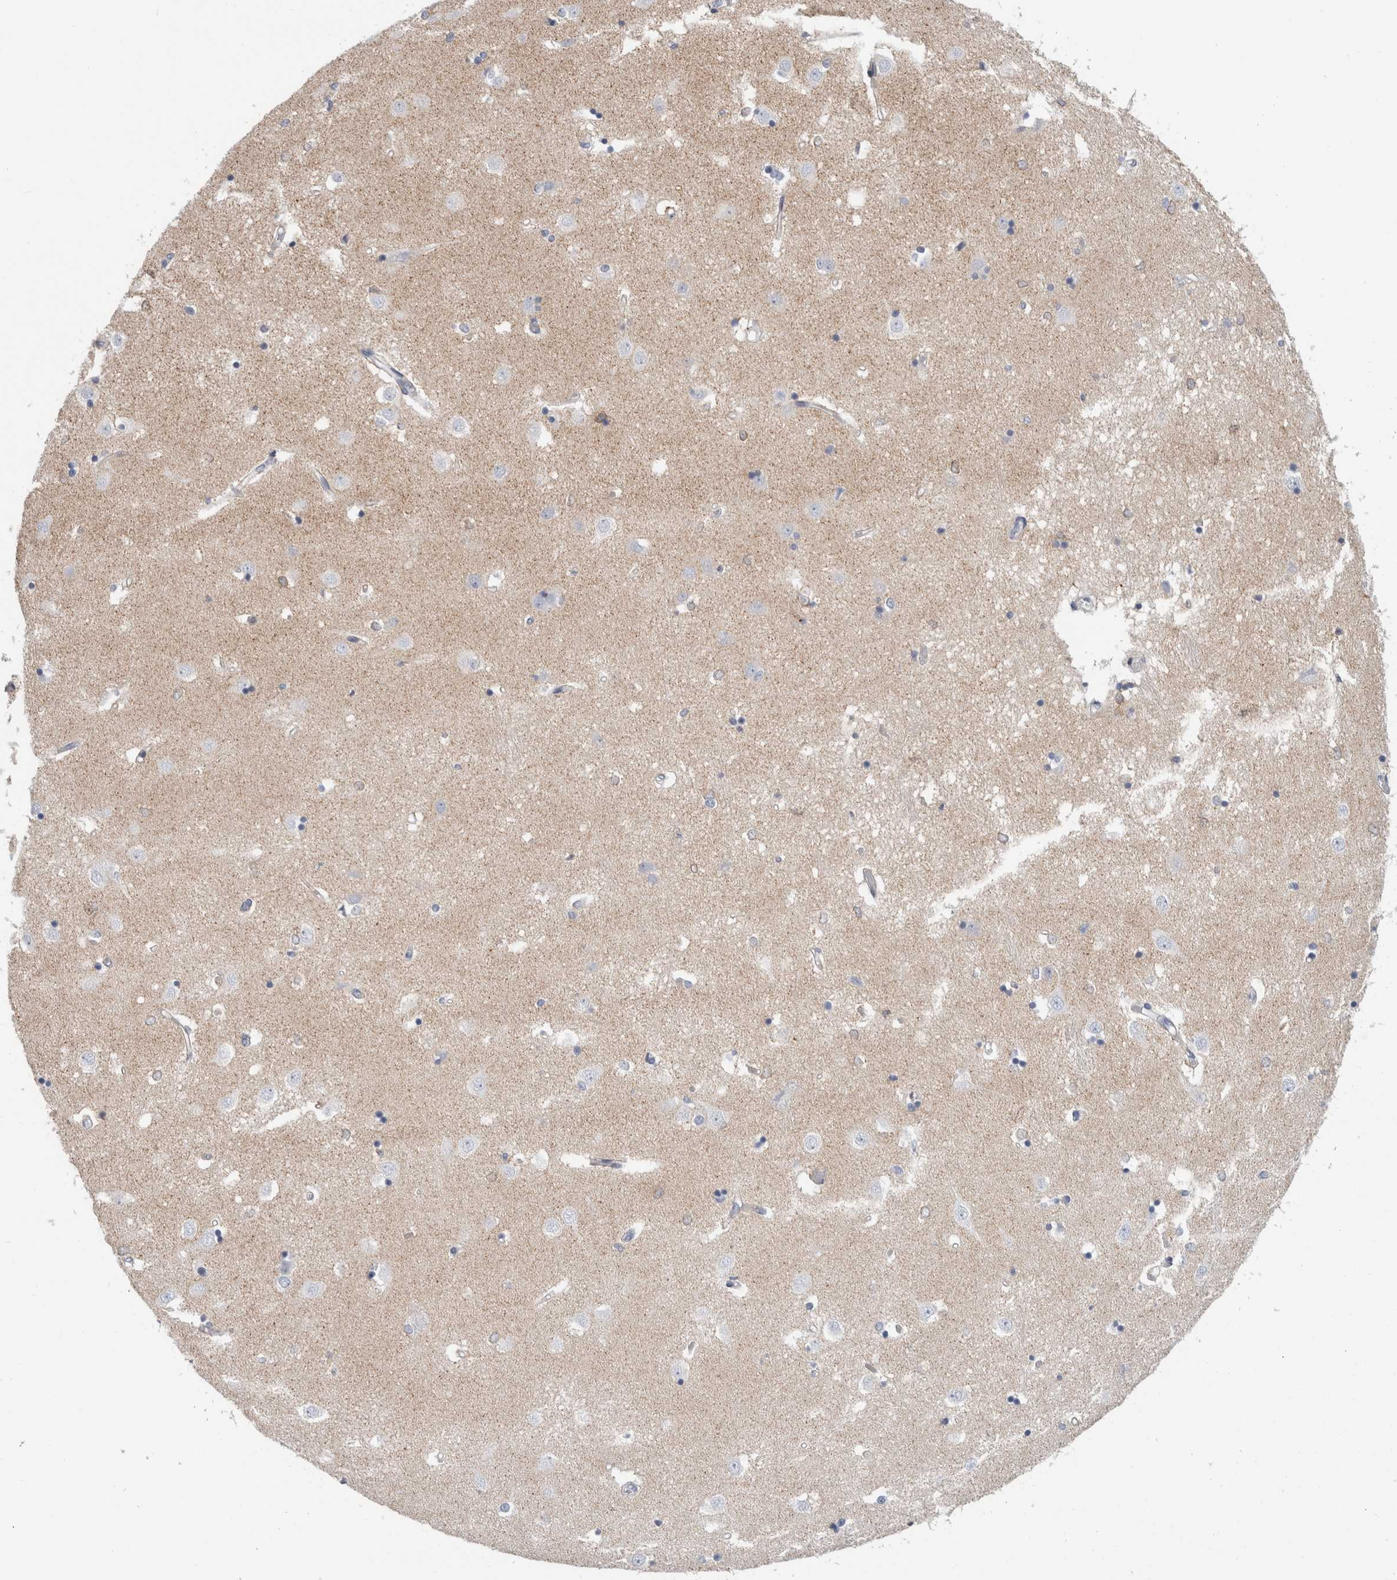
{"staining": {"intensity": "negative", "quantity": "none", "location": "none"}, "tissue": "caudate", "cell_type": "Glial cells", "image_type": "normal", "snomed": [{"axis": "morphology", "description": "Normal tissue, NOS"}, {"axis": "topography", "description": "Lateral ventricle wall"}], "caption": "Protein analysis of unremarkable caudate demonstrates no significant expression in glial cells.", "gene": "CD55", "patient": {"sex": "male", "age": 45}}